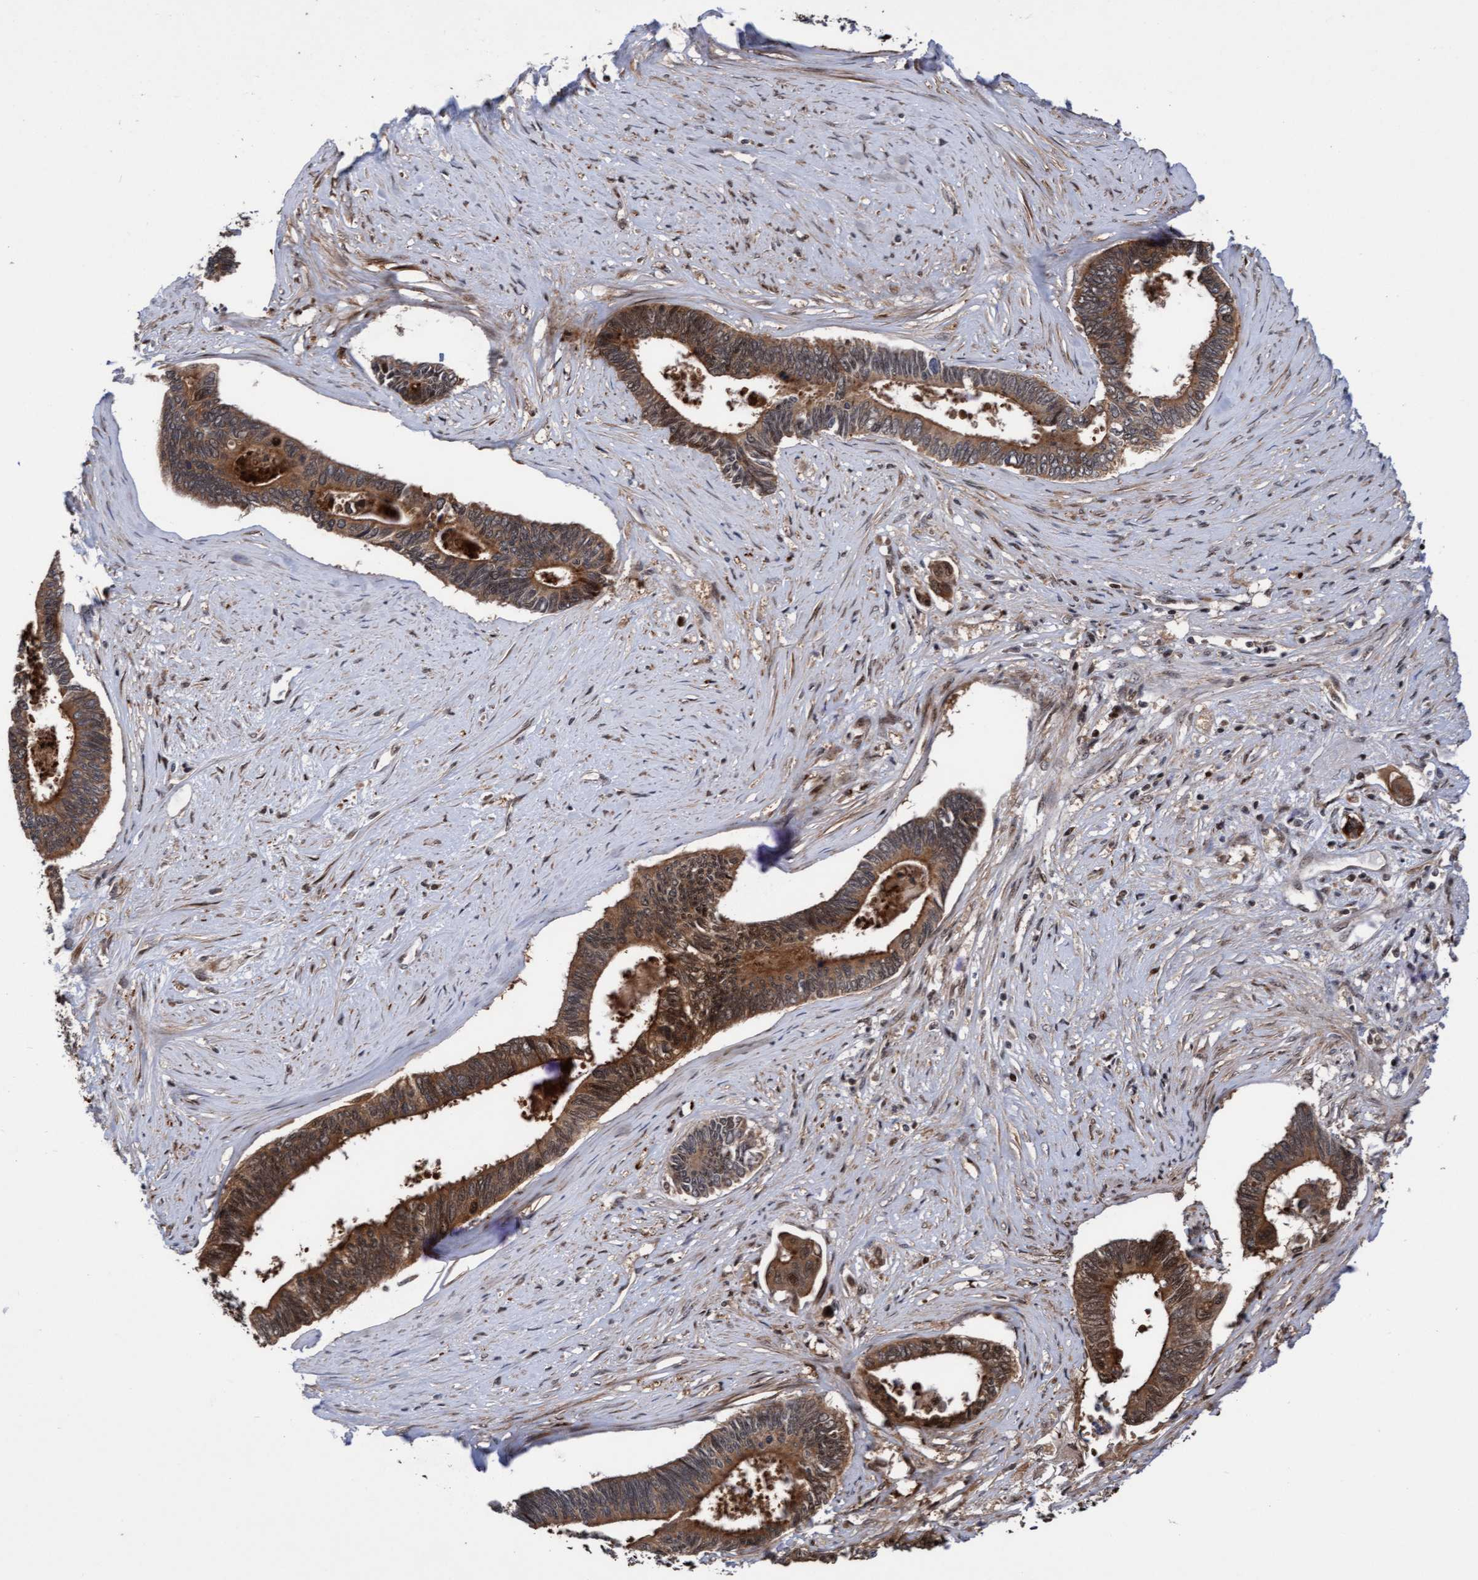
{"staining": {"intensity": "strong", "quantity": ">75%", "location": "cytoplasmic/membranous"}, "tissue": "pancreatic cancer", "cell_type": "Tumor cells", "image_type": "cancer", "snomed": [{"axis": "morphology", "description": "Adenocarcinoma, NOS"}, {"axis": "topography", "description": "Pancreas"}], "caption": "The image shows immunohistochemical staining of pancreatic adenocarcinoma. There is strong cytoplasmic/membranous positivity is appreciated in approximately >75% of tumor cells.", "gene": "ITFG1", "patient": {"sex": "female", "age": 70}}